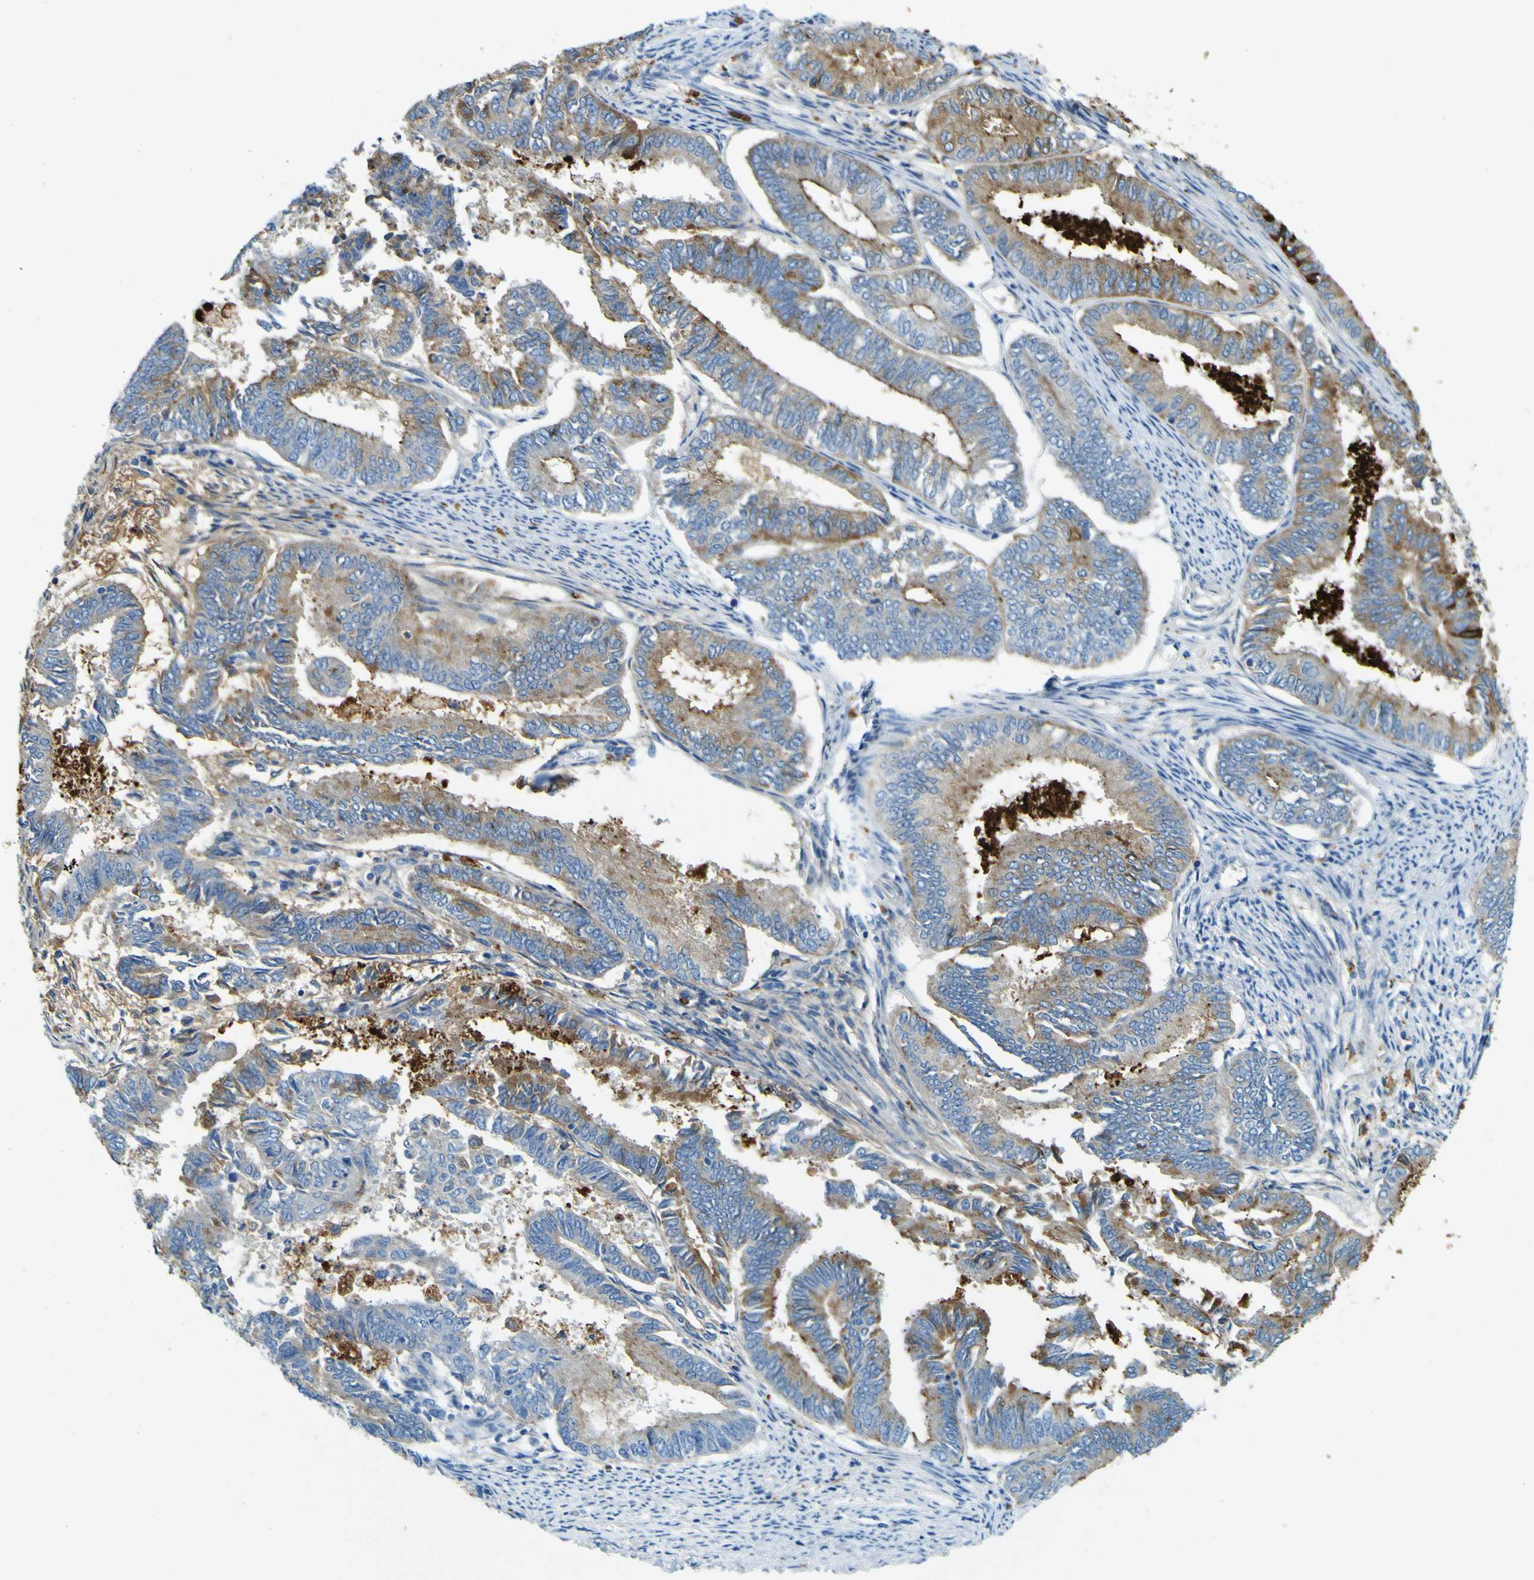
{"staining": {"intensity": "weak", "quantity": ">75%", "location": "cytoplasmic/membranous"}, "tissue": "endometrial cancer", "cell_type": "Tumor cells", "image_type": "cancer", "snomed": [{"axis": "morphology", "description": "Adenocarcinoma, NOS"}, {"axis": "topography", "description": "Endometrium"}], "caption": "DAB (3,3'-diaminobenzidine) immunohistochemical staining of human endometrial cancer displays weak cytoplasmic/membranous protein expression in approximately >75% of tumor cells. The protein of interest is shown in brown color, while the nuclei are stained blue.", "gene": "PDE9A", "patient": {"sex": "female", "age": 86}}